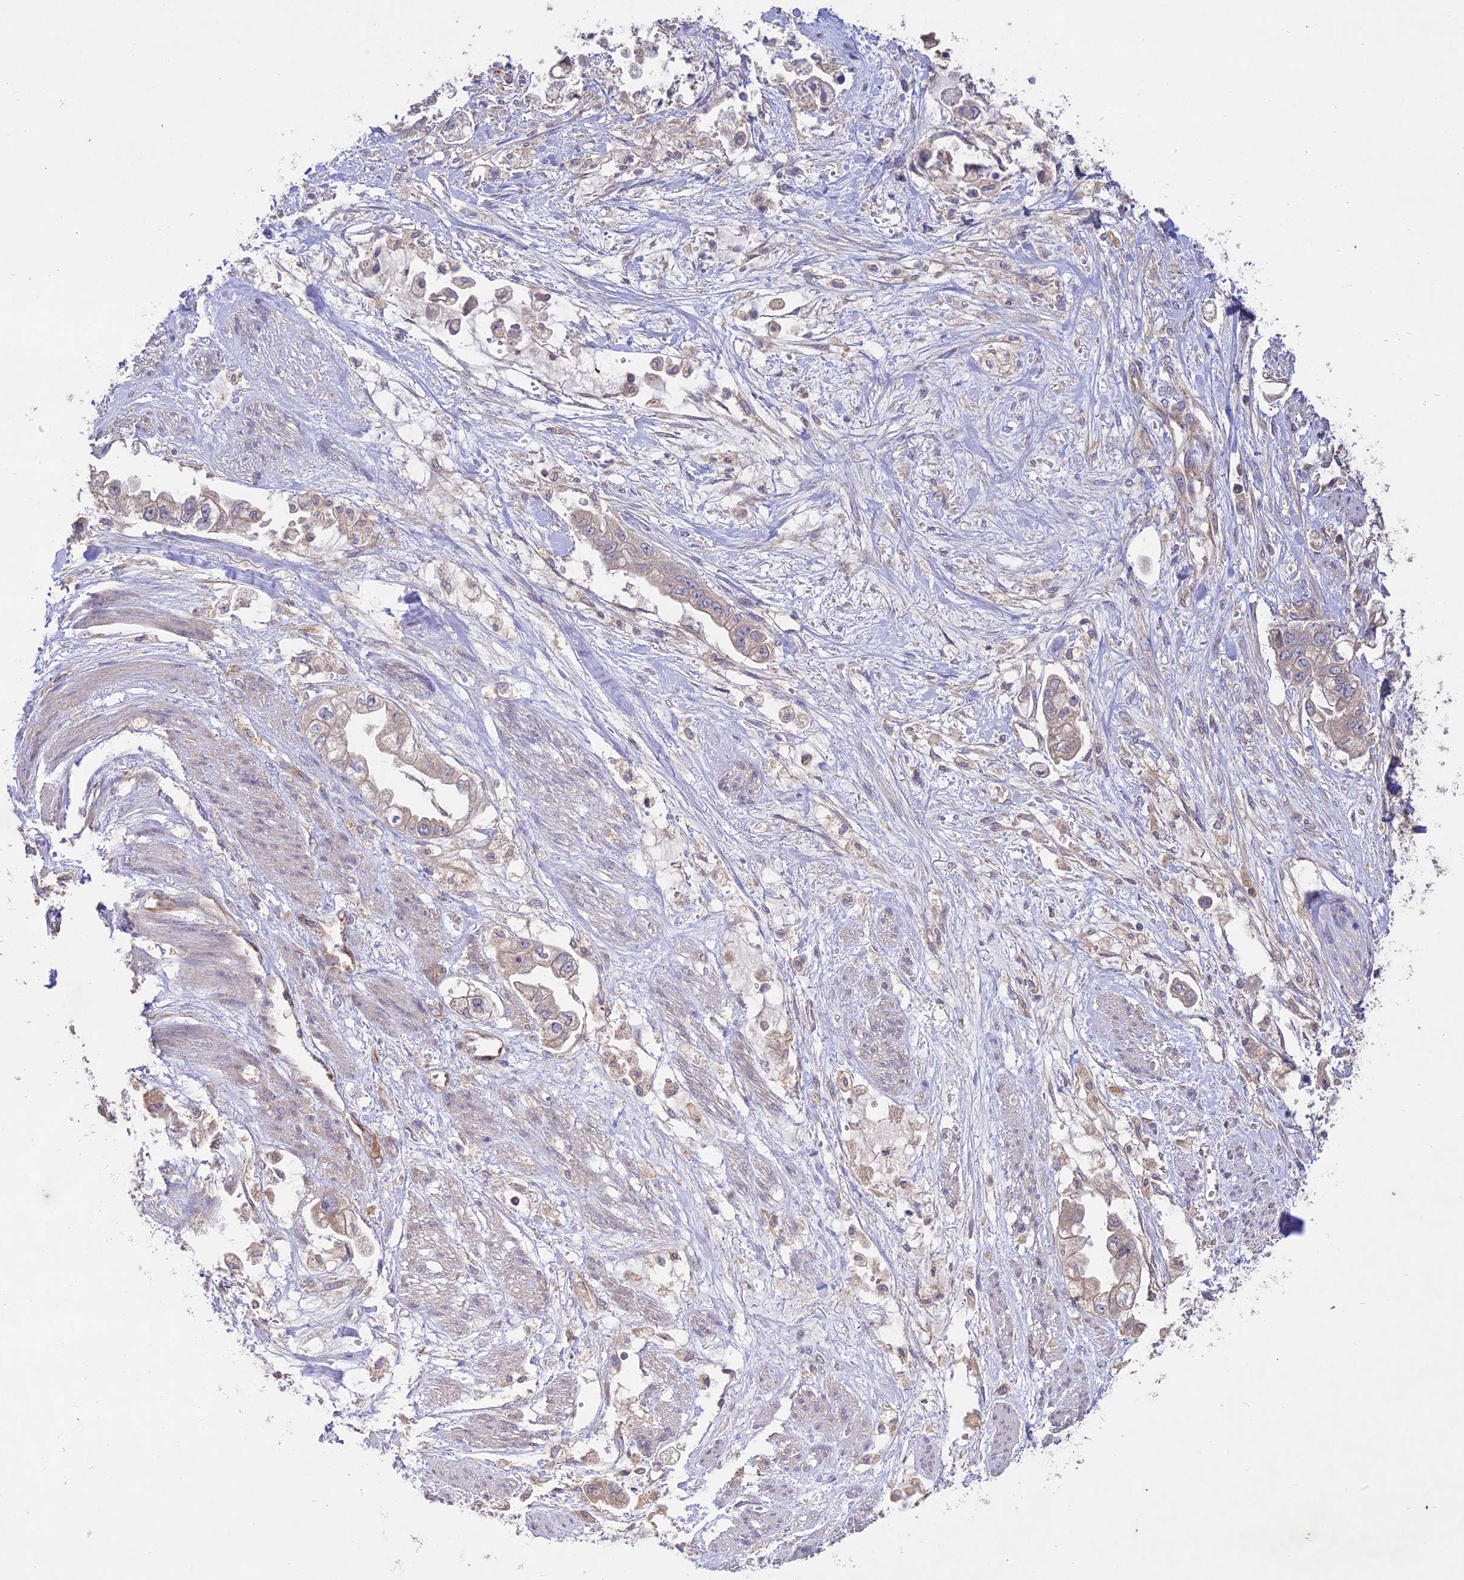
{"staining": {"intensity": "weak", "quantity": "<25%", "location": "cytoplasmic/membranous"}, "tissue": "stomach cancer", "cell_type": "Tumor cells", "image_type": "cancer", "snomed": [{"axis": "morphology", "description": "Adenocarcinoma, NOS"}, {"axis": "topography", "description": "Stomach"}], "caption": "DAB (3,3'-diaminobenzidine) immunohistochemical staining of human stomach cancer (adenocarcinoma) demonstrates no significant staining in tumor cells. (DAB (3,3'-diaminobenzidine) immunohistochemistry with hematoxylin counter stain).", "gene": "TMEM259", "patient": {"sex": "male", "age": 62}}